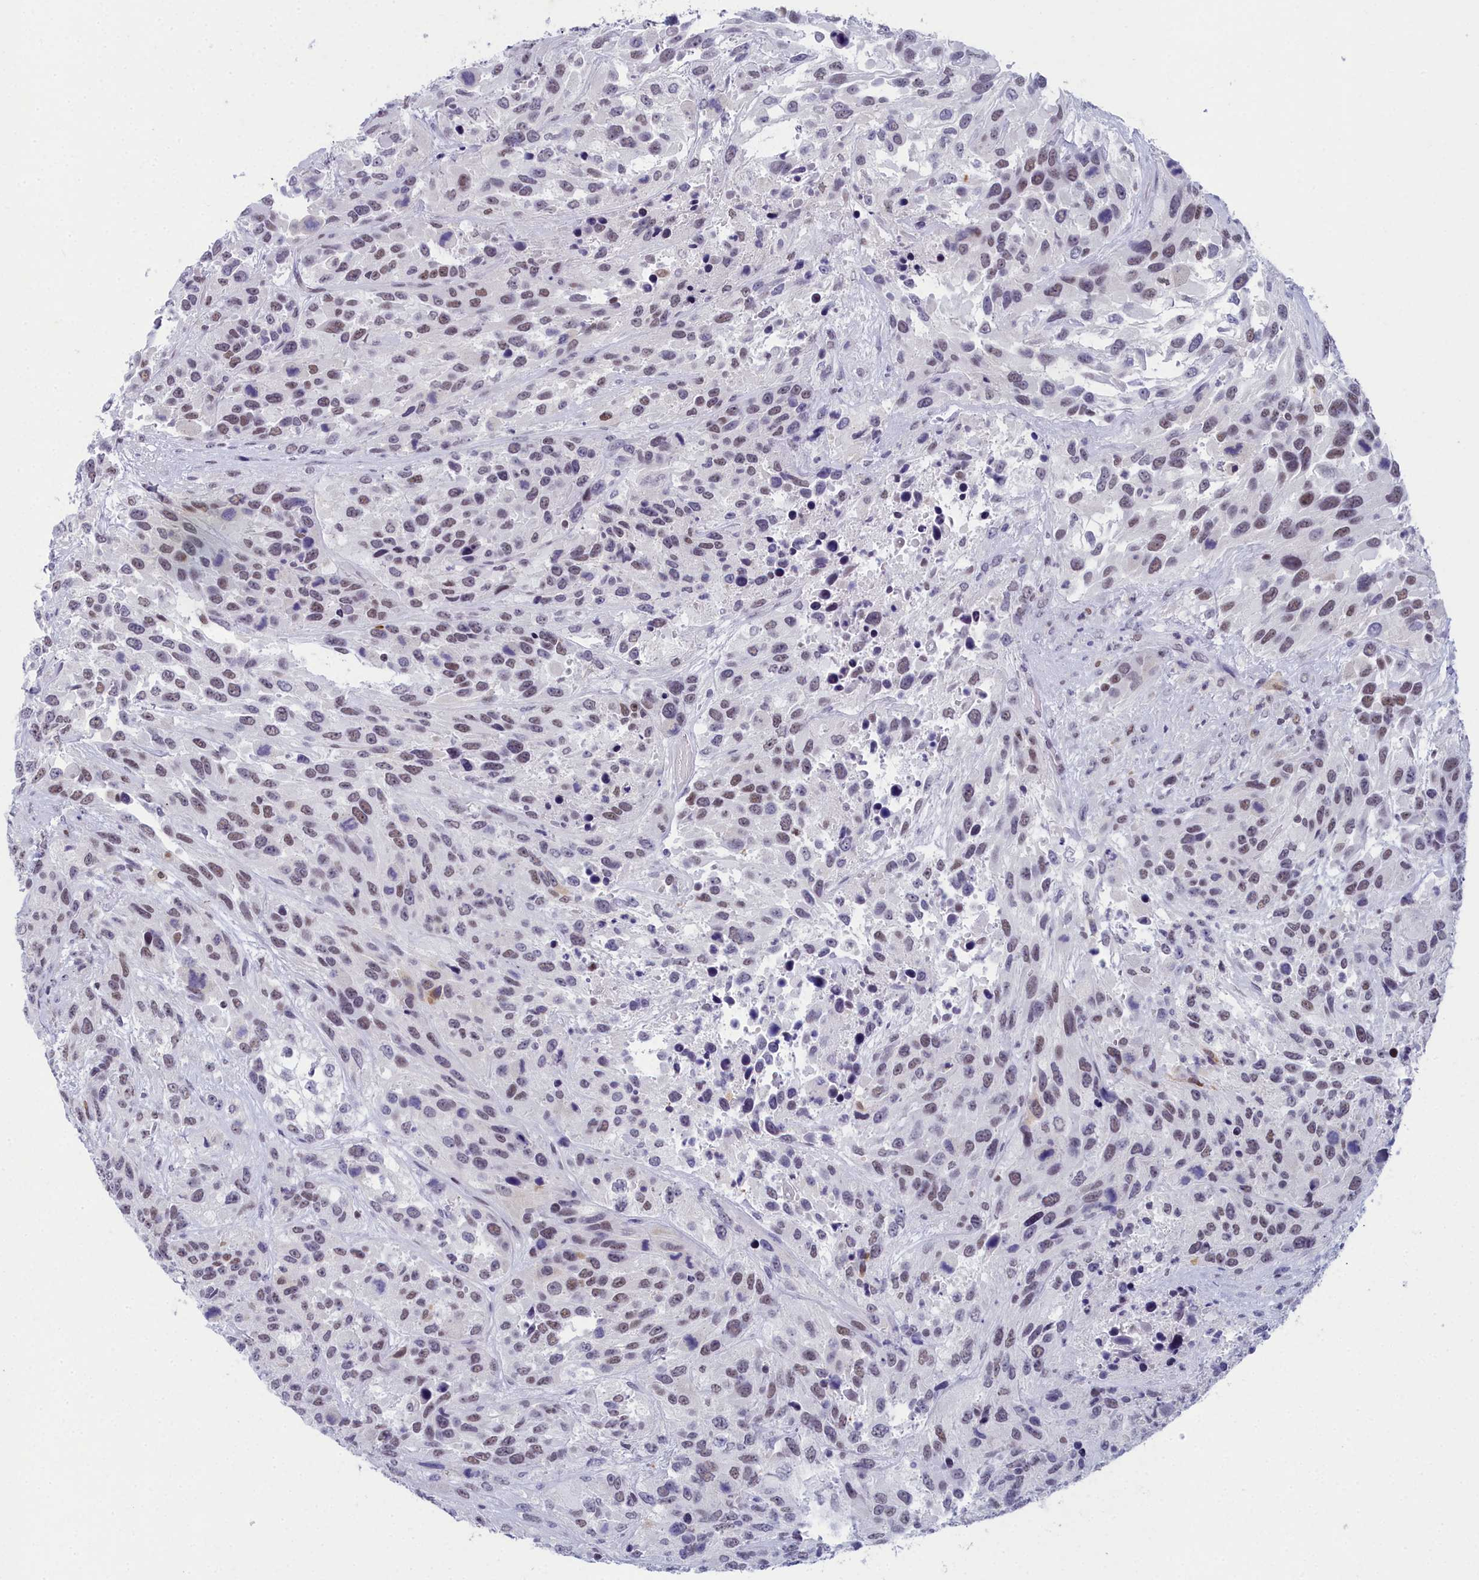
{"staining": {"intensity": "moderate", "quantity": "25%-75%", "location": "nuclear"}, "tissue": "urothelial cancer", "cell_type": "Tumor cells", "image_type": "cancer", "snomed": [{"axis": "morphology", "description": "Urothelial carcinoma, High grade"}, {"axis": "topography", "description": "Urinary bladder"}], "caption": "There is medium levels of moderate nuclear expression in tumor cells of urothelial cancer, as demonstrated by immunohistochemical staining (brown color).", "gene": "CCDC97", "patient": {"sex": "female", "age": 70}}